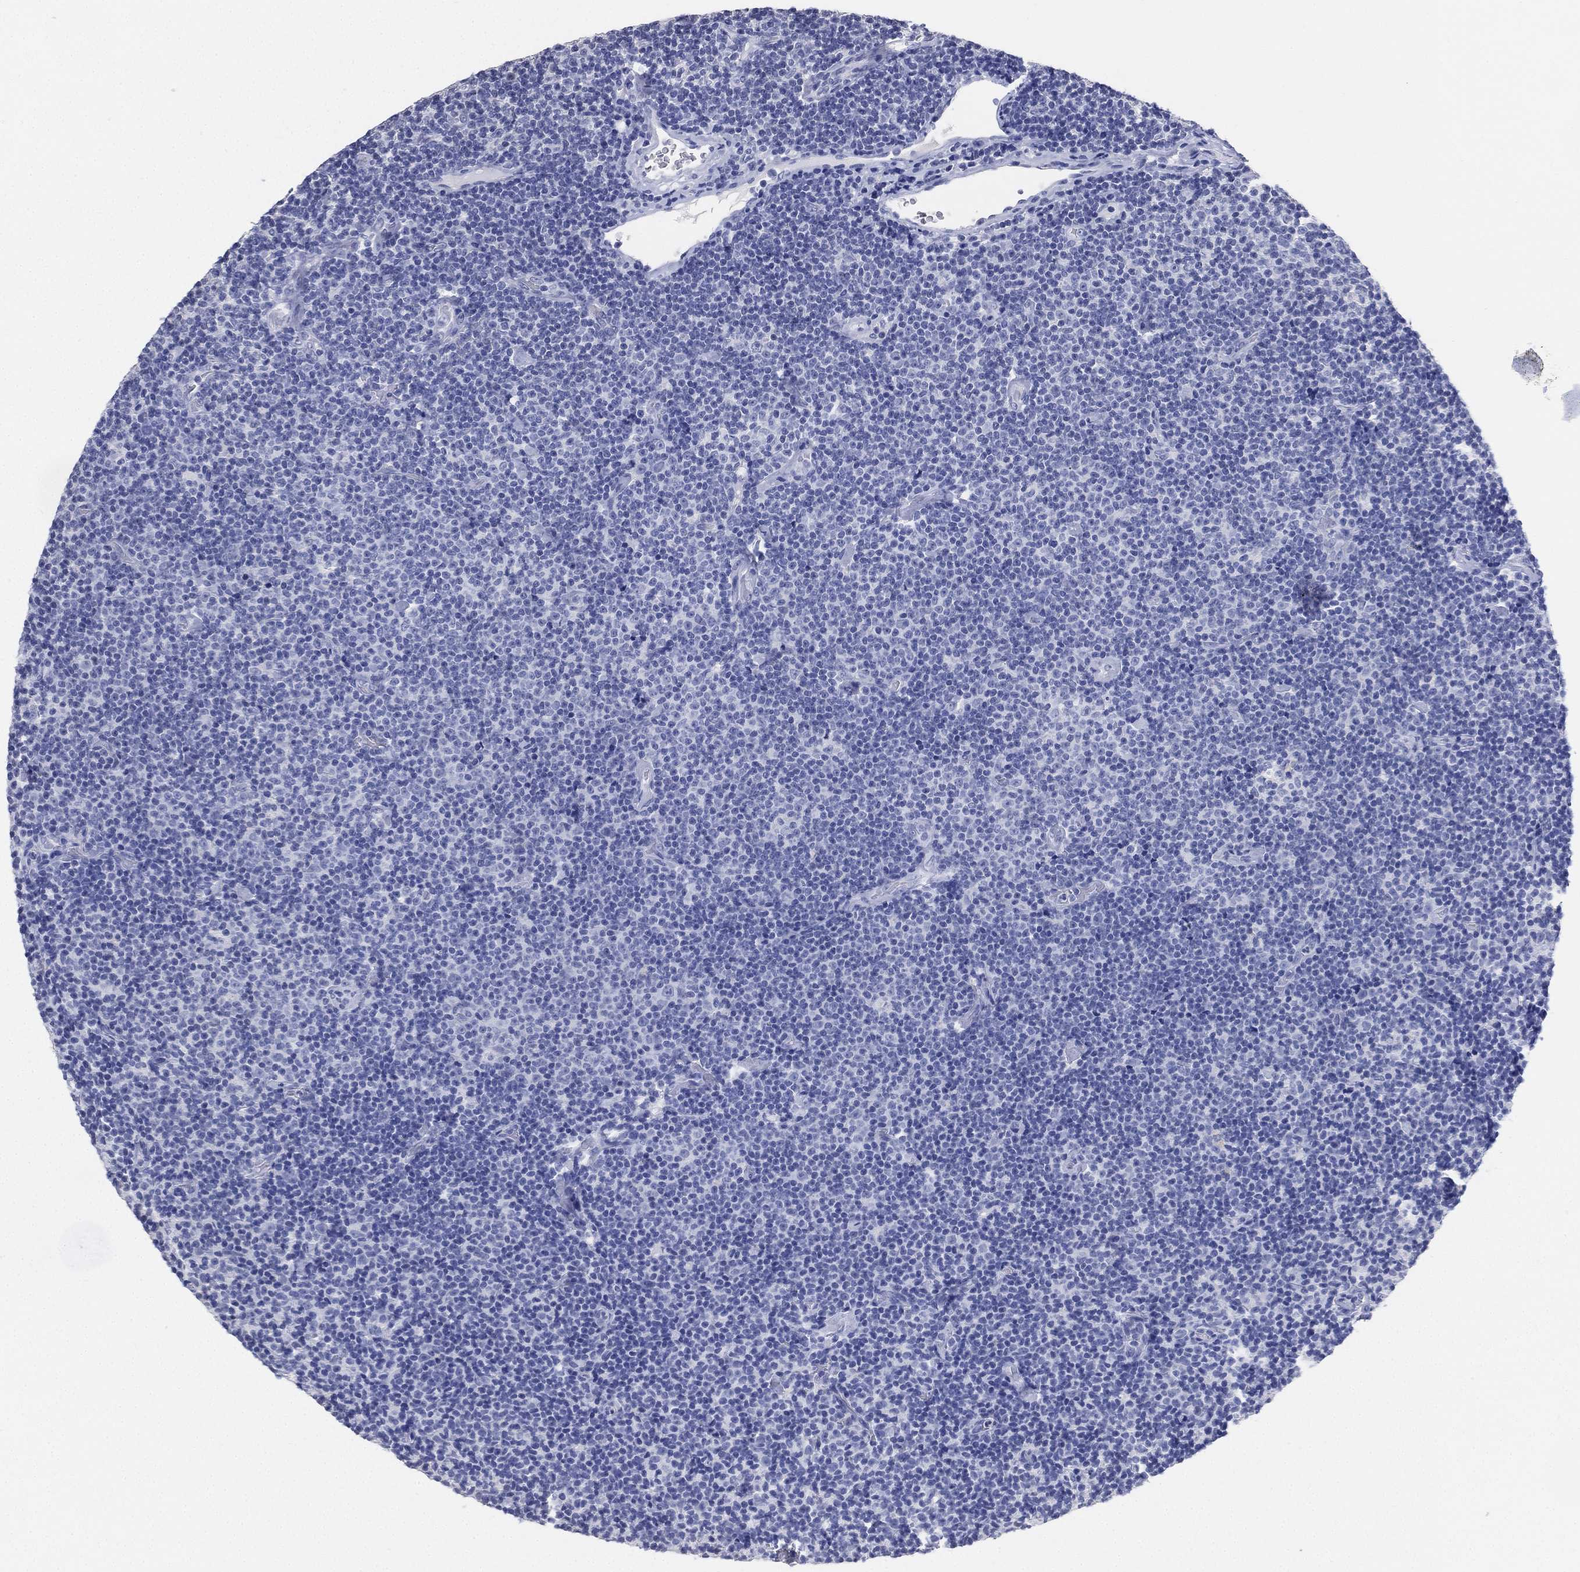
{"staining": {"intensity": "negative", "quantity": "none", "location": "none"}, "tissue": "lymphoma", "cell_type": "Tumor cells", "image_type": "cancer", "snomed": [{"axis": "morphology", "description": "Malignant lymphoma, non-Hodgkin's type, Low grade"}, {"axis": "topography", "description": "Lymph node"}], "caption": "This is an IHC image of lymphoma. There is no expression in tumor cells.", "gene": "IYD", "patient": {"sex": "male", "age": 81}}